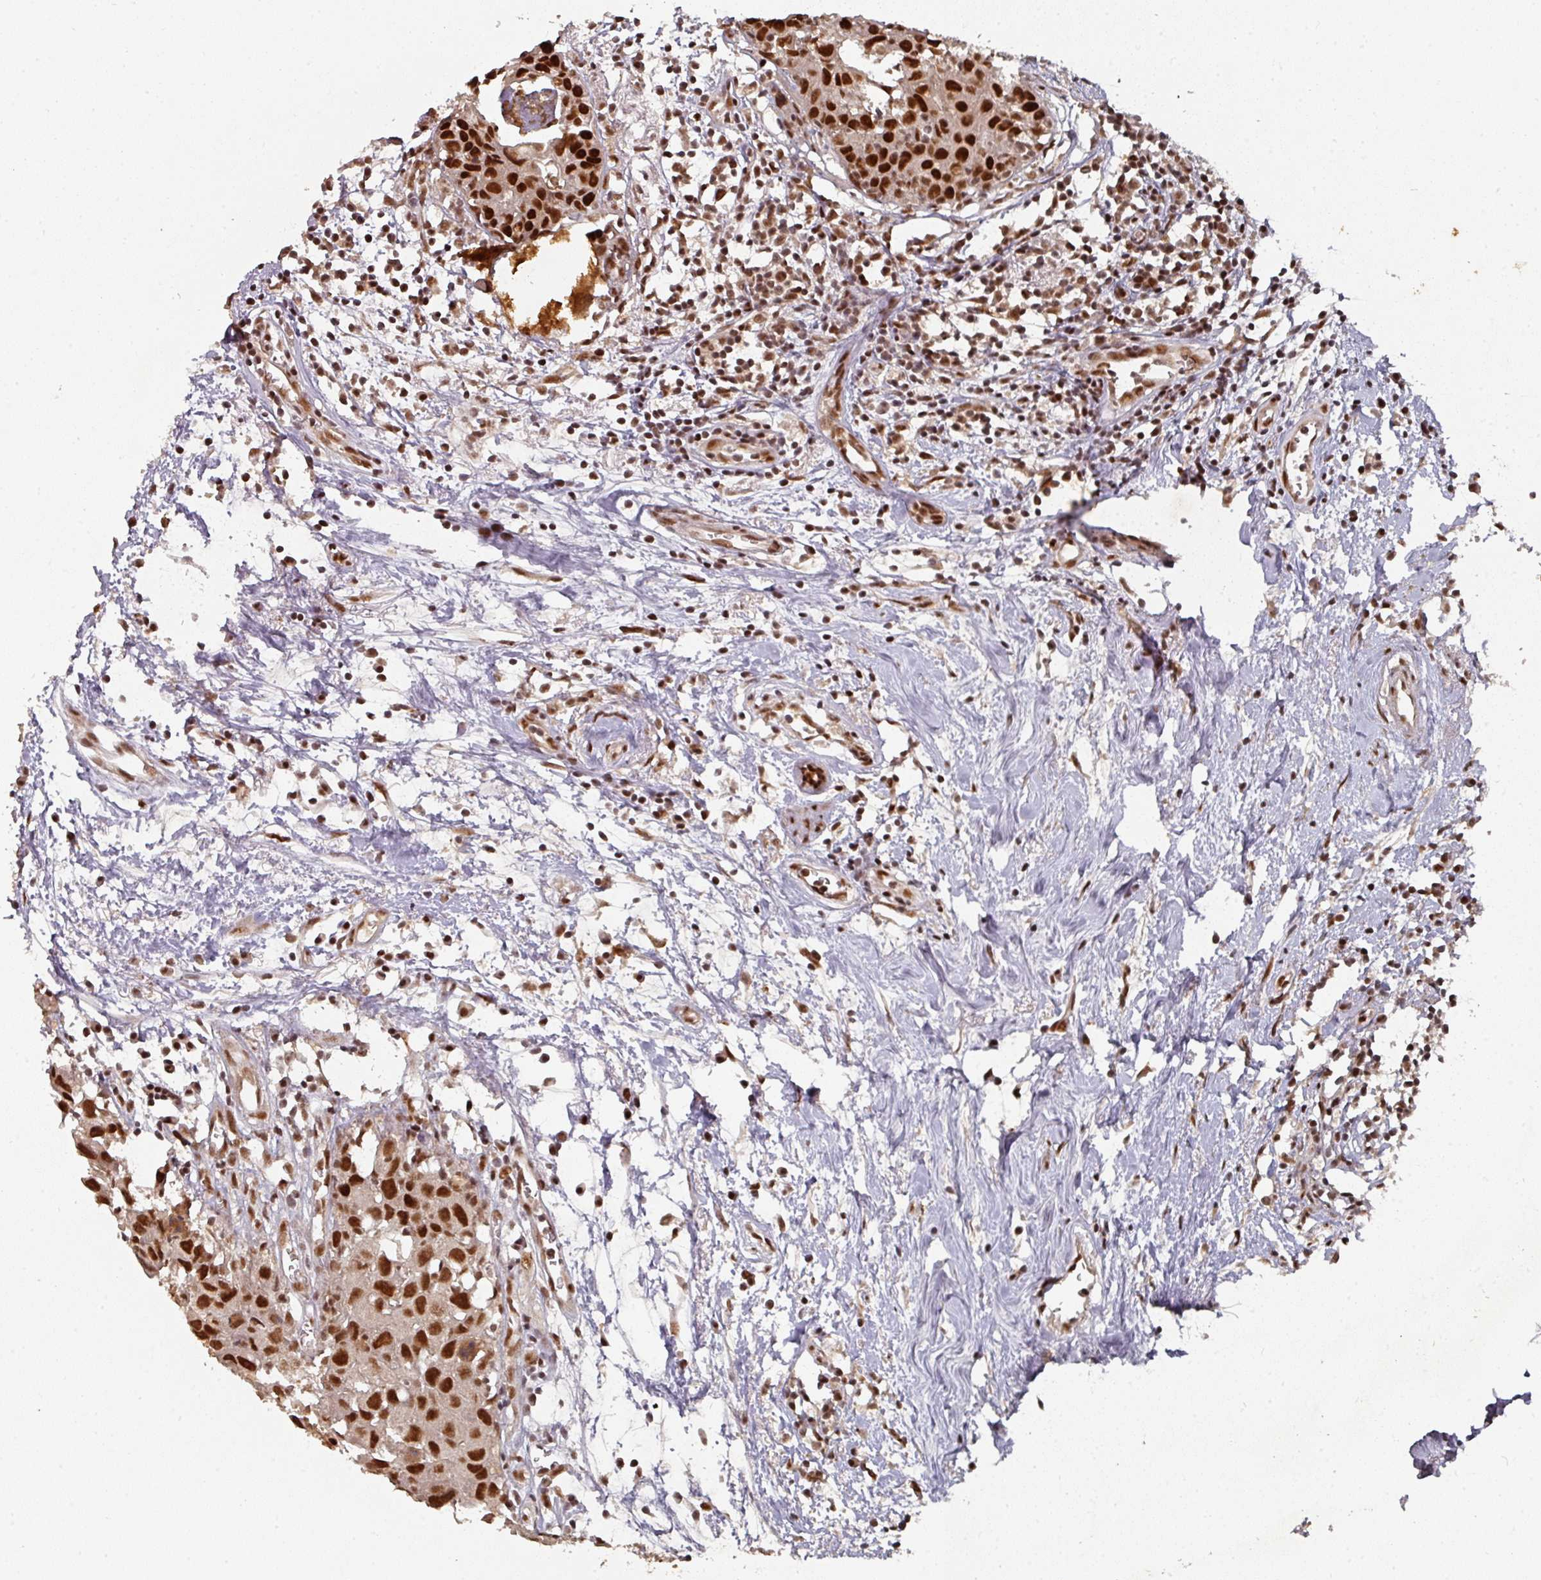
{"staining": {"intensity": "strong", "quantity": ">75%", "location": "nuclear"}, "tissue": "breast cancer", "cell_type": "Tumor cells", "image_type": "cancer", "snomed": [{"axis": "morphology", "description": "Carcinoma, NOS"}, {"axis": "topography", "description": "Breast"}], "caption": "The micrograph demonstrates immunohistochemical staining of breast carcinoma. There is strong nuclear expression is seen in about >75% of tumor cells.", "gene": "MEPCE", "patient": {"sex": "female", "age": 60}}